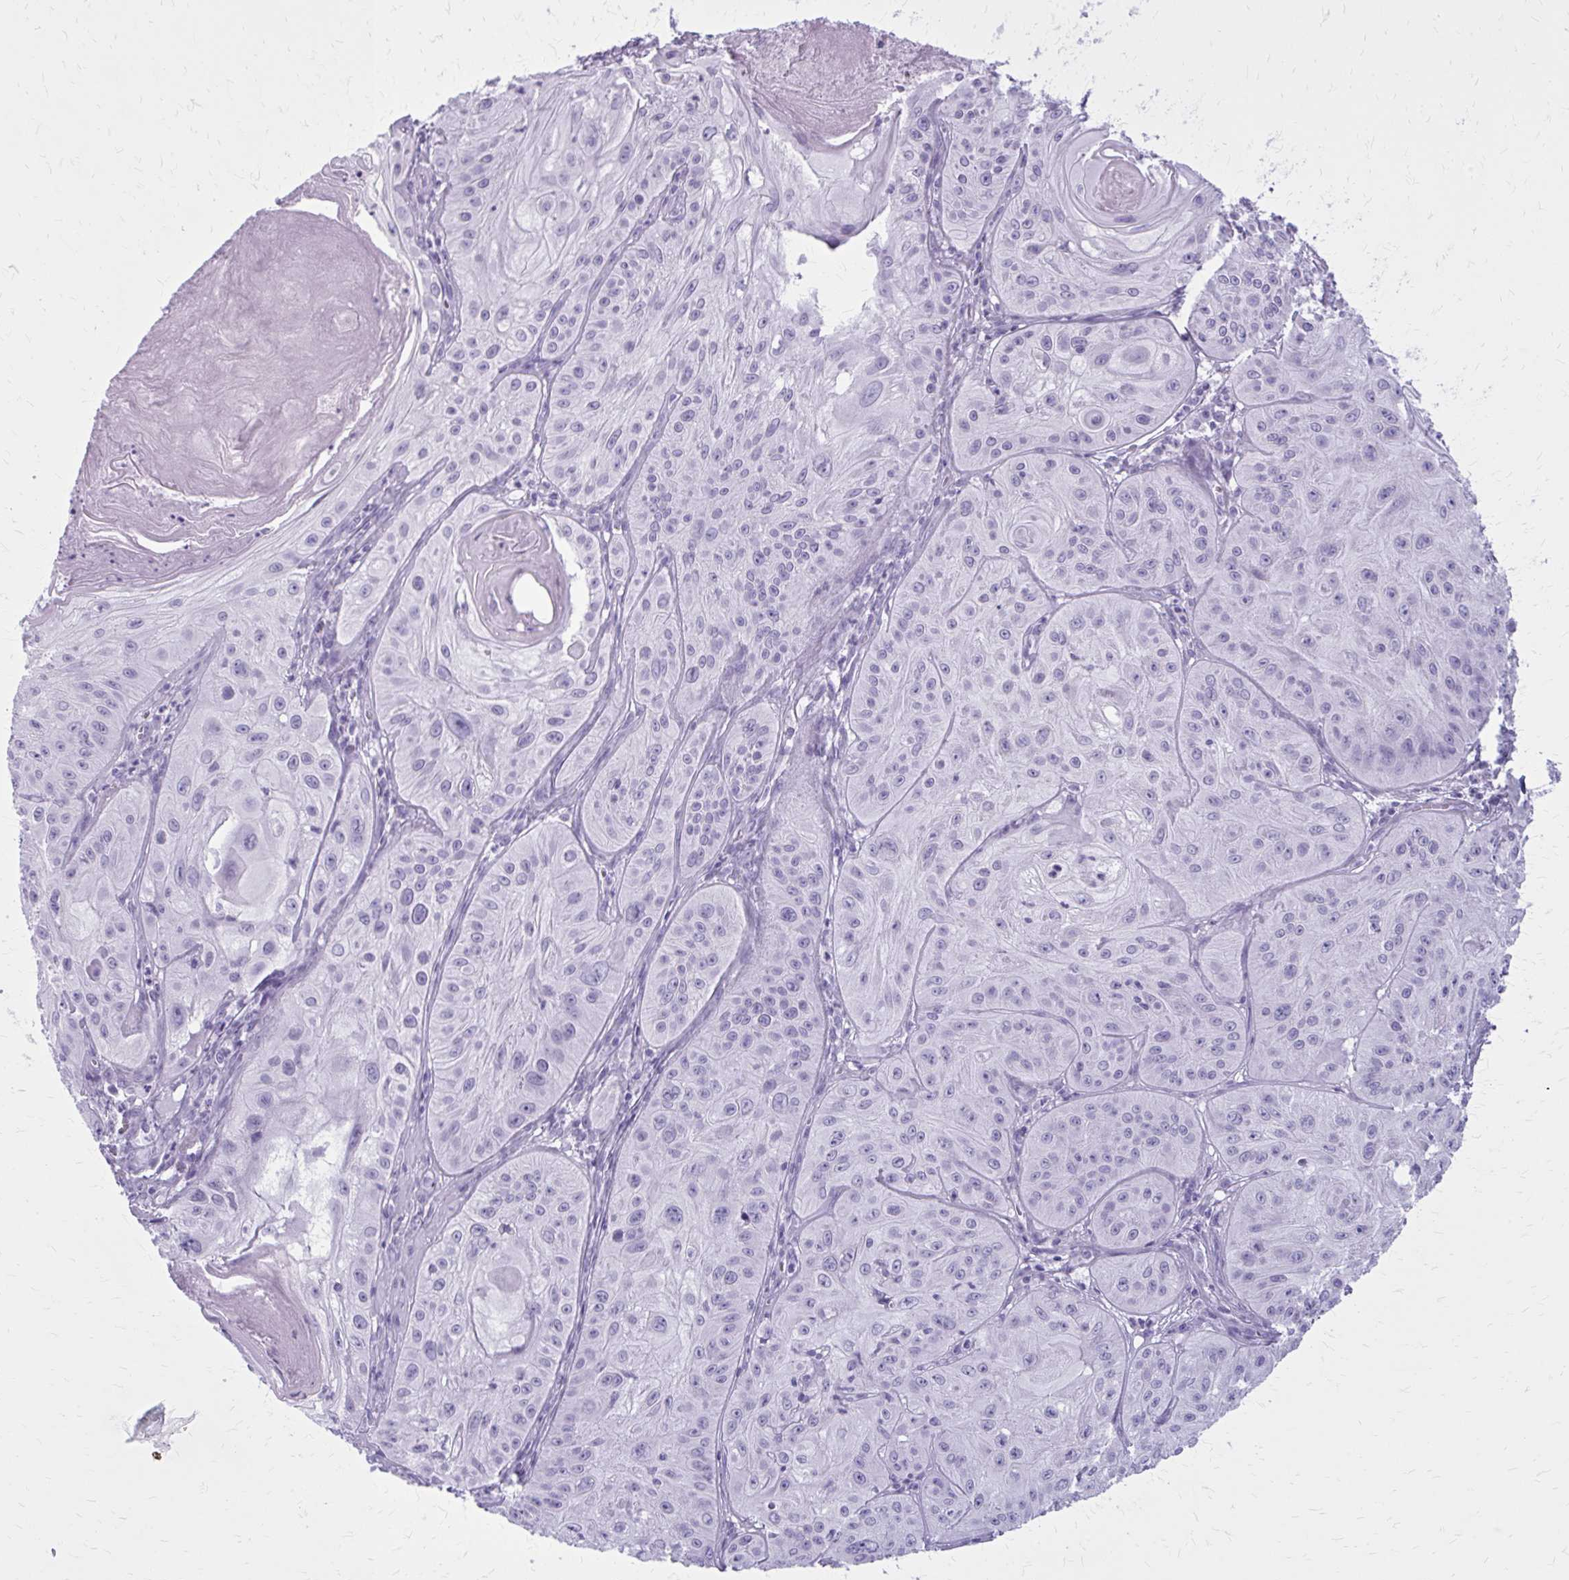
{"staining": {"intensity": "negative", "quantity": "none", "location": "none"}, "tissue": "skin cancer", "cell_type": "Tumor cells", "image_type": "cancer", "snomed": [{"axis": "morphology", "description": "Squamous cell carcinoma, NOS"}, {"axis": "topography", "description": "Skin"}], "caption": "A micrograph of human squamous cell carcinoma (skin) is negative for staining in tumor cells. Brightfield microscopy of immunohistochemistry (IHC) stained with DAB (3,3'-diaminobenzidine) (brown) and hematoxylin (blue), captured at high magnification.", "gene": "ZDHHC7", "patient": {"sex": "male", "age": 85}}